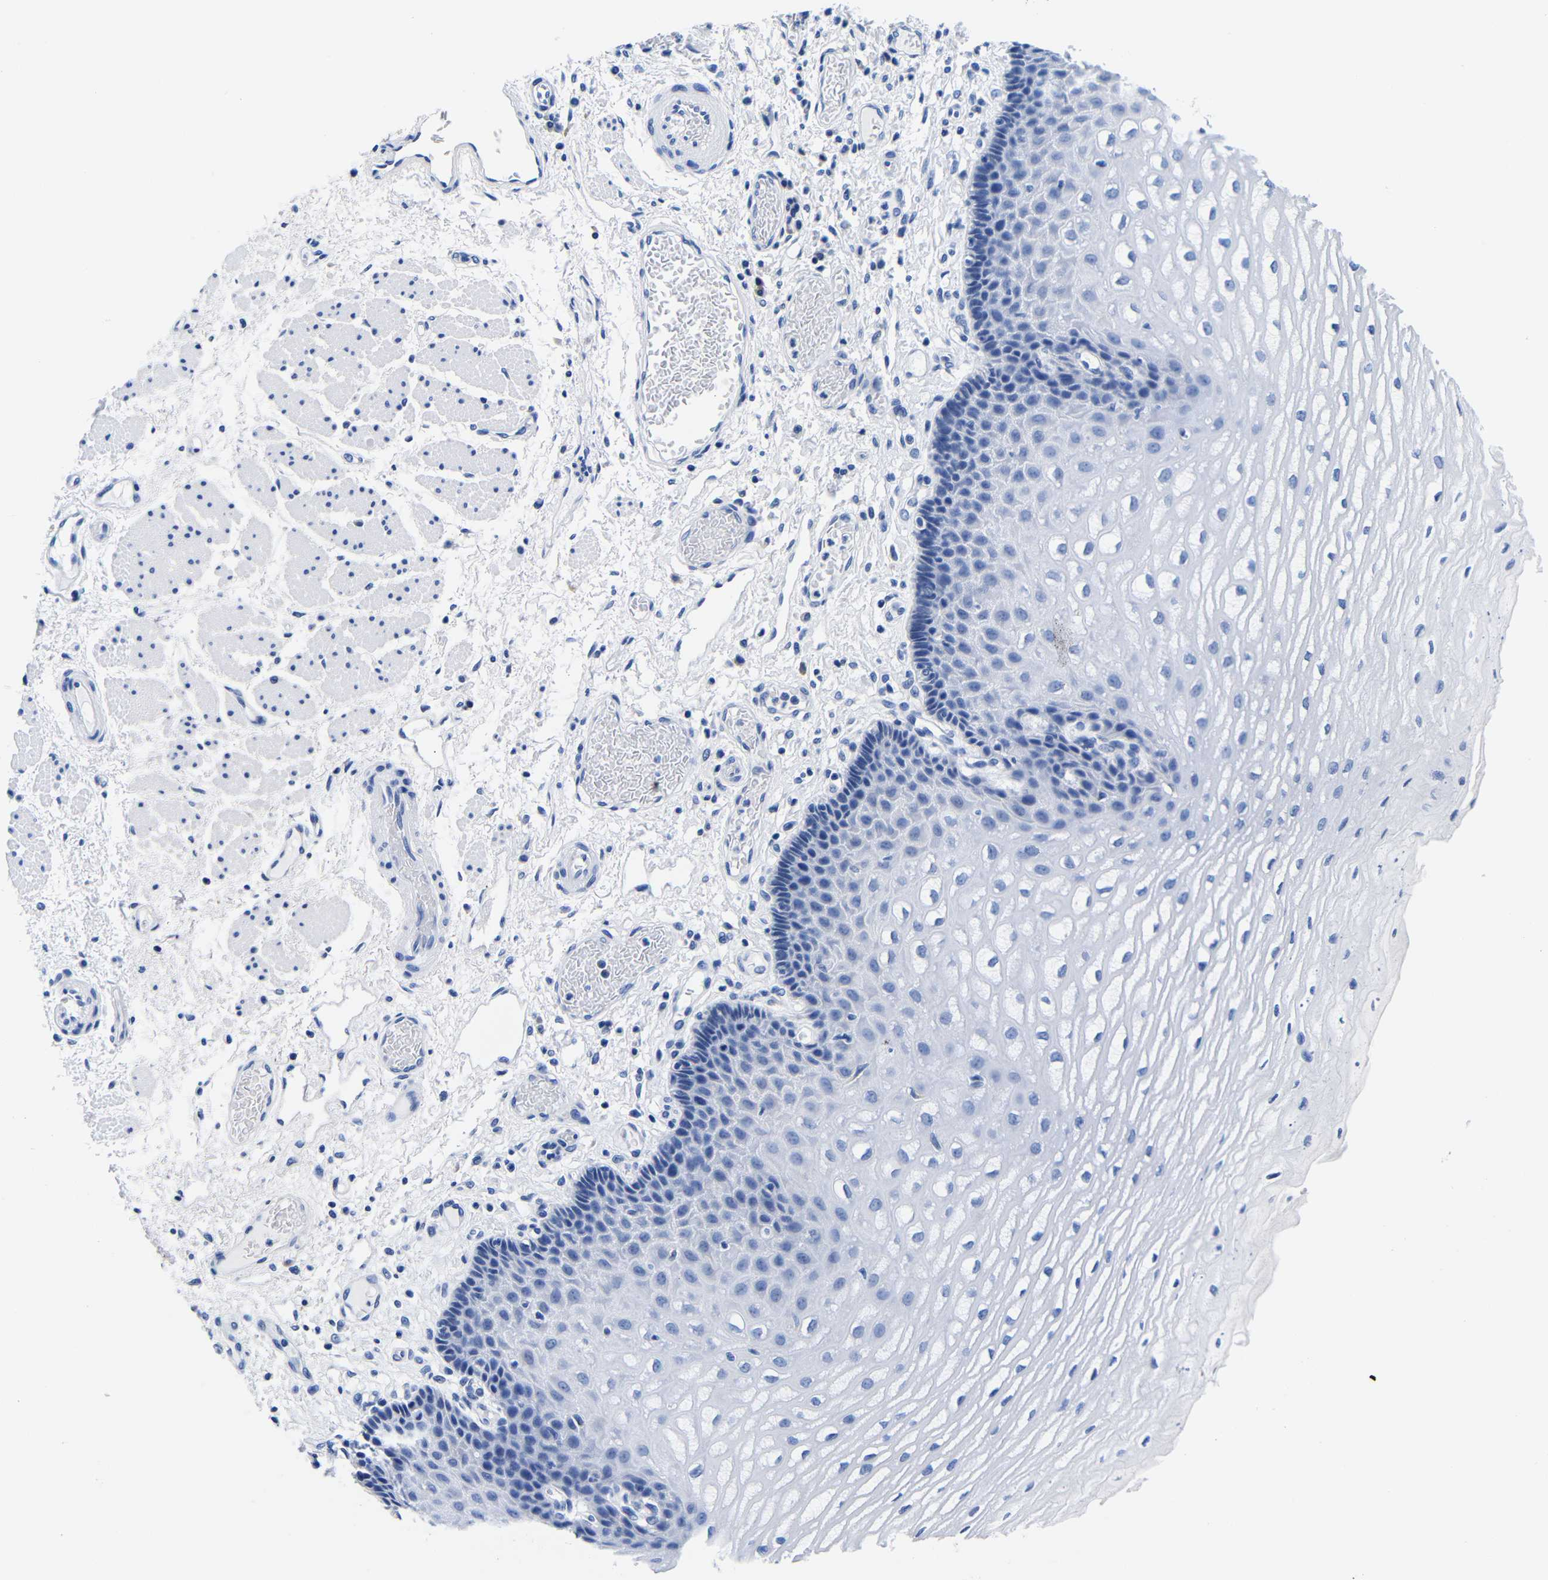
{"staining": {"intensity": "negative", "quantity": "none", "location": "none"}, "tissue": "esophagus", "cell_type": "Squamous epithelial cells", "image_type": "normal", "snomed": [{"axis": "morphology", "description": "Normal tissue, NOS"}, {"axis": "topography", "description": "Esophagus"}], "caption": "The image shows no staining of squamous epithelial cells in benign esophagus. (DAB (3,3'-diaminobenzidine) immunohistochemistry (IHC), high magnification).", "gene": "CLEC4G", "patient": {"sex": "male", "age": 54}}